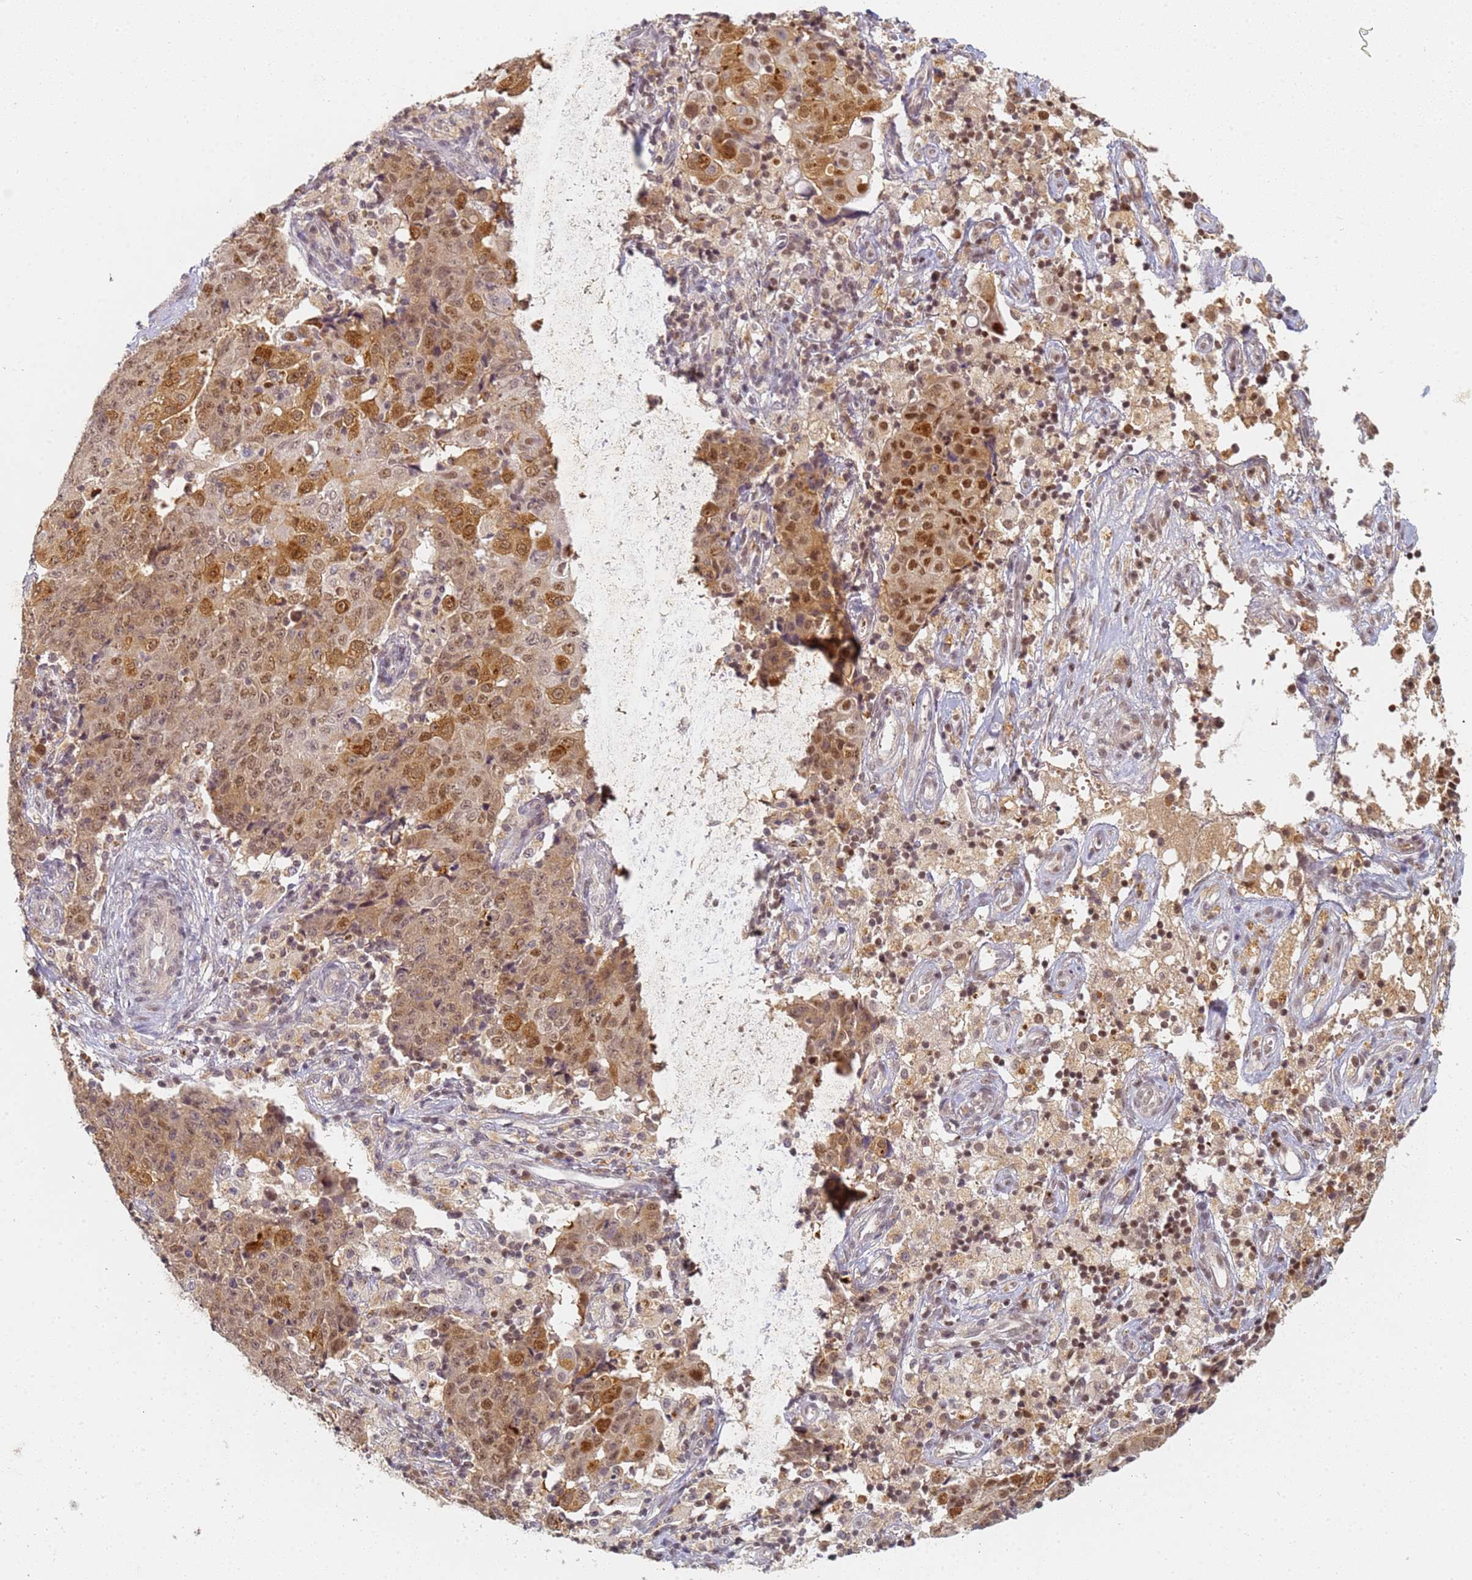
{"staining": {"intensity": "moderate", "quantity": ">75%", "location": "cytoplasmic/membranous,nuclear"}, "tissue": "ovarian cancer", "cell_type": "Tumor cells", "image_type": "cancer", "snomed": [{"axis": "morphology", "description": "Carcinoma, endometroid"}, {"axis": "topography", "description": "Ovary"}], "caption": "Immunohistochemistry (IHC) photomicrograph of human ovarian endometroid carcinoma stained for a protein (brown), which demonstrates medium levels of moderate cytoplasmic/membranous and nuclear staining in approximately >75% of tumor cells.", "gene": "HMCES", "patient": {"sex": "female", "age": 42}}